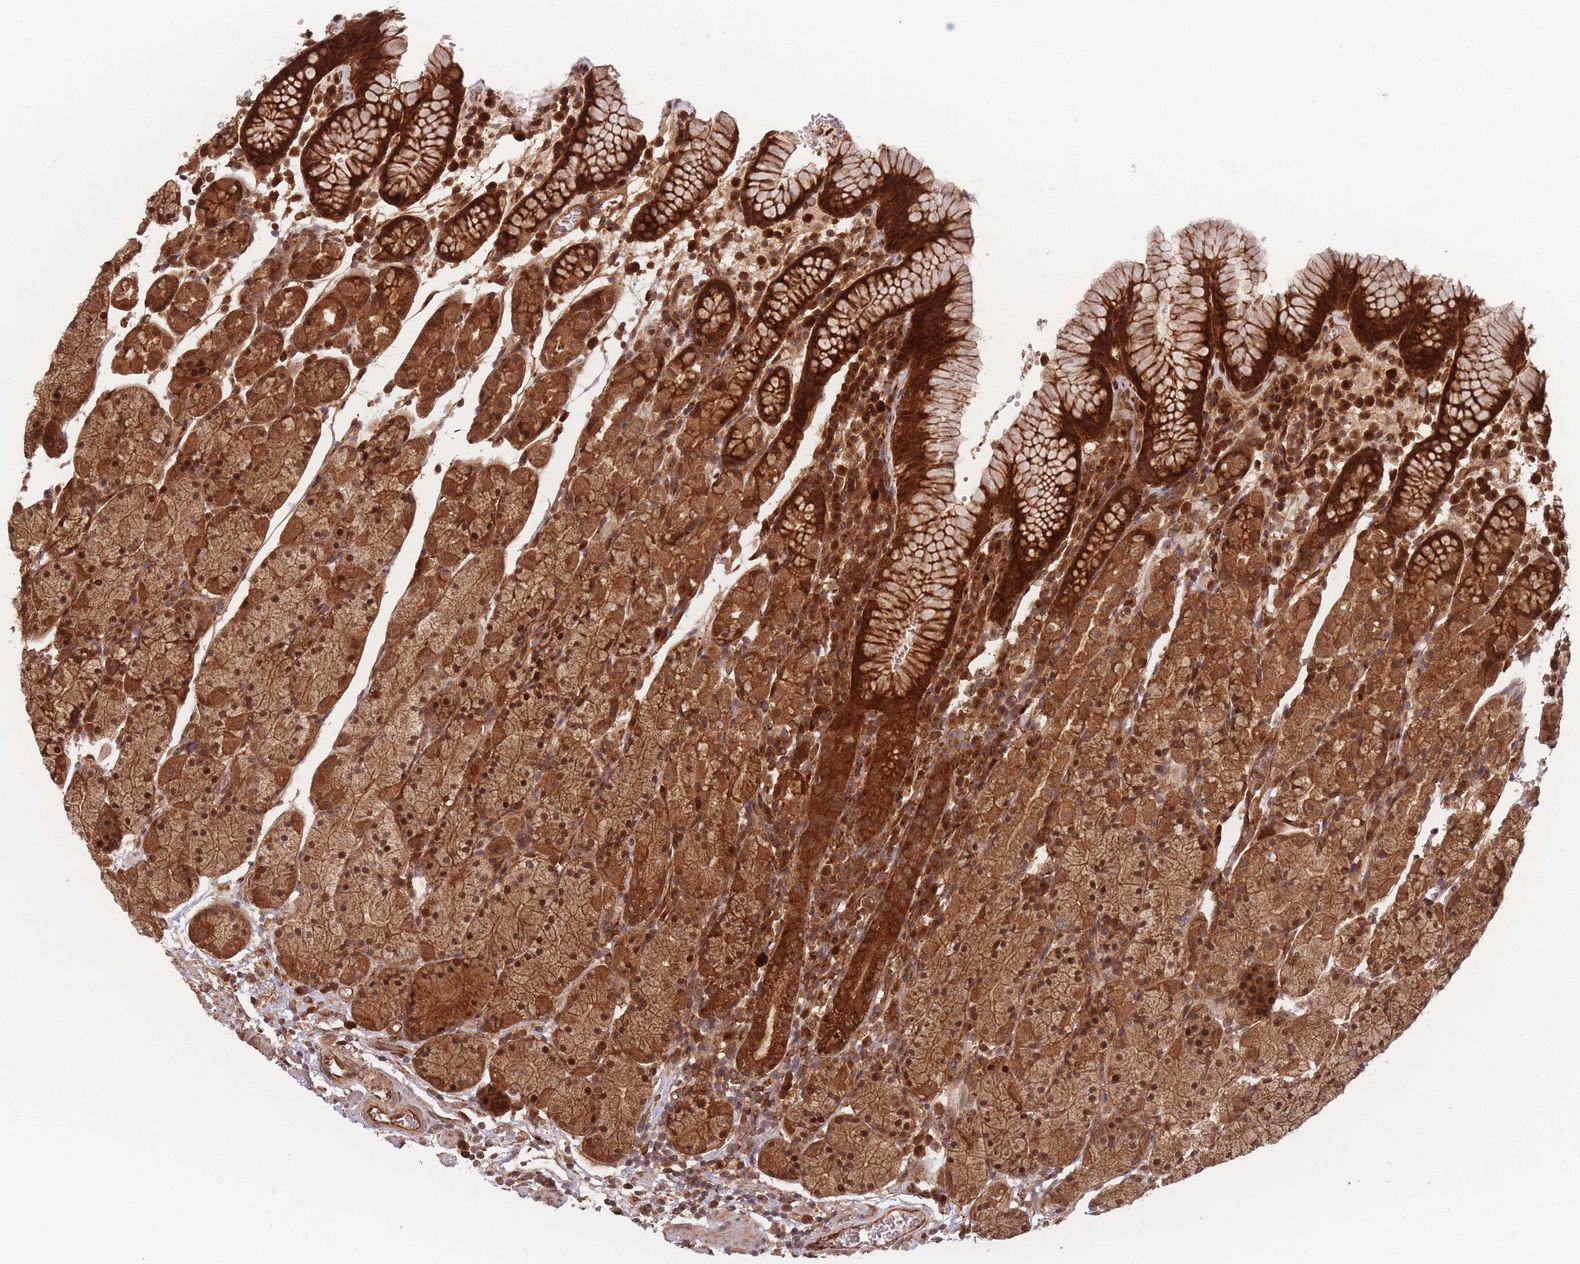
{"staining": {"intensity": "strong", "quantity": ">75%", "location": "cytoplasmic/membranous,nuclear"}, "tissue": "stomach", "cell_type": "Glandular cells", "image_type": "normal", "snomed": [{"axis": "morphology", "description": "Normal tissue, NOS"}, {"axis": "topography", "description": "Stomach, upper"}, {"axis": "topography", "description": "Stomach"}], "caption": "Immunohistochemistry (DAB) staining of unremarkable human stomach exhibits strong cytoplasmic/membranous,nuclear protein staining in about >75% of glandular cells.", "gene": "PODXL2", "patient": {"sex": "male", "age": 62}}